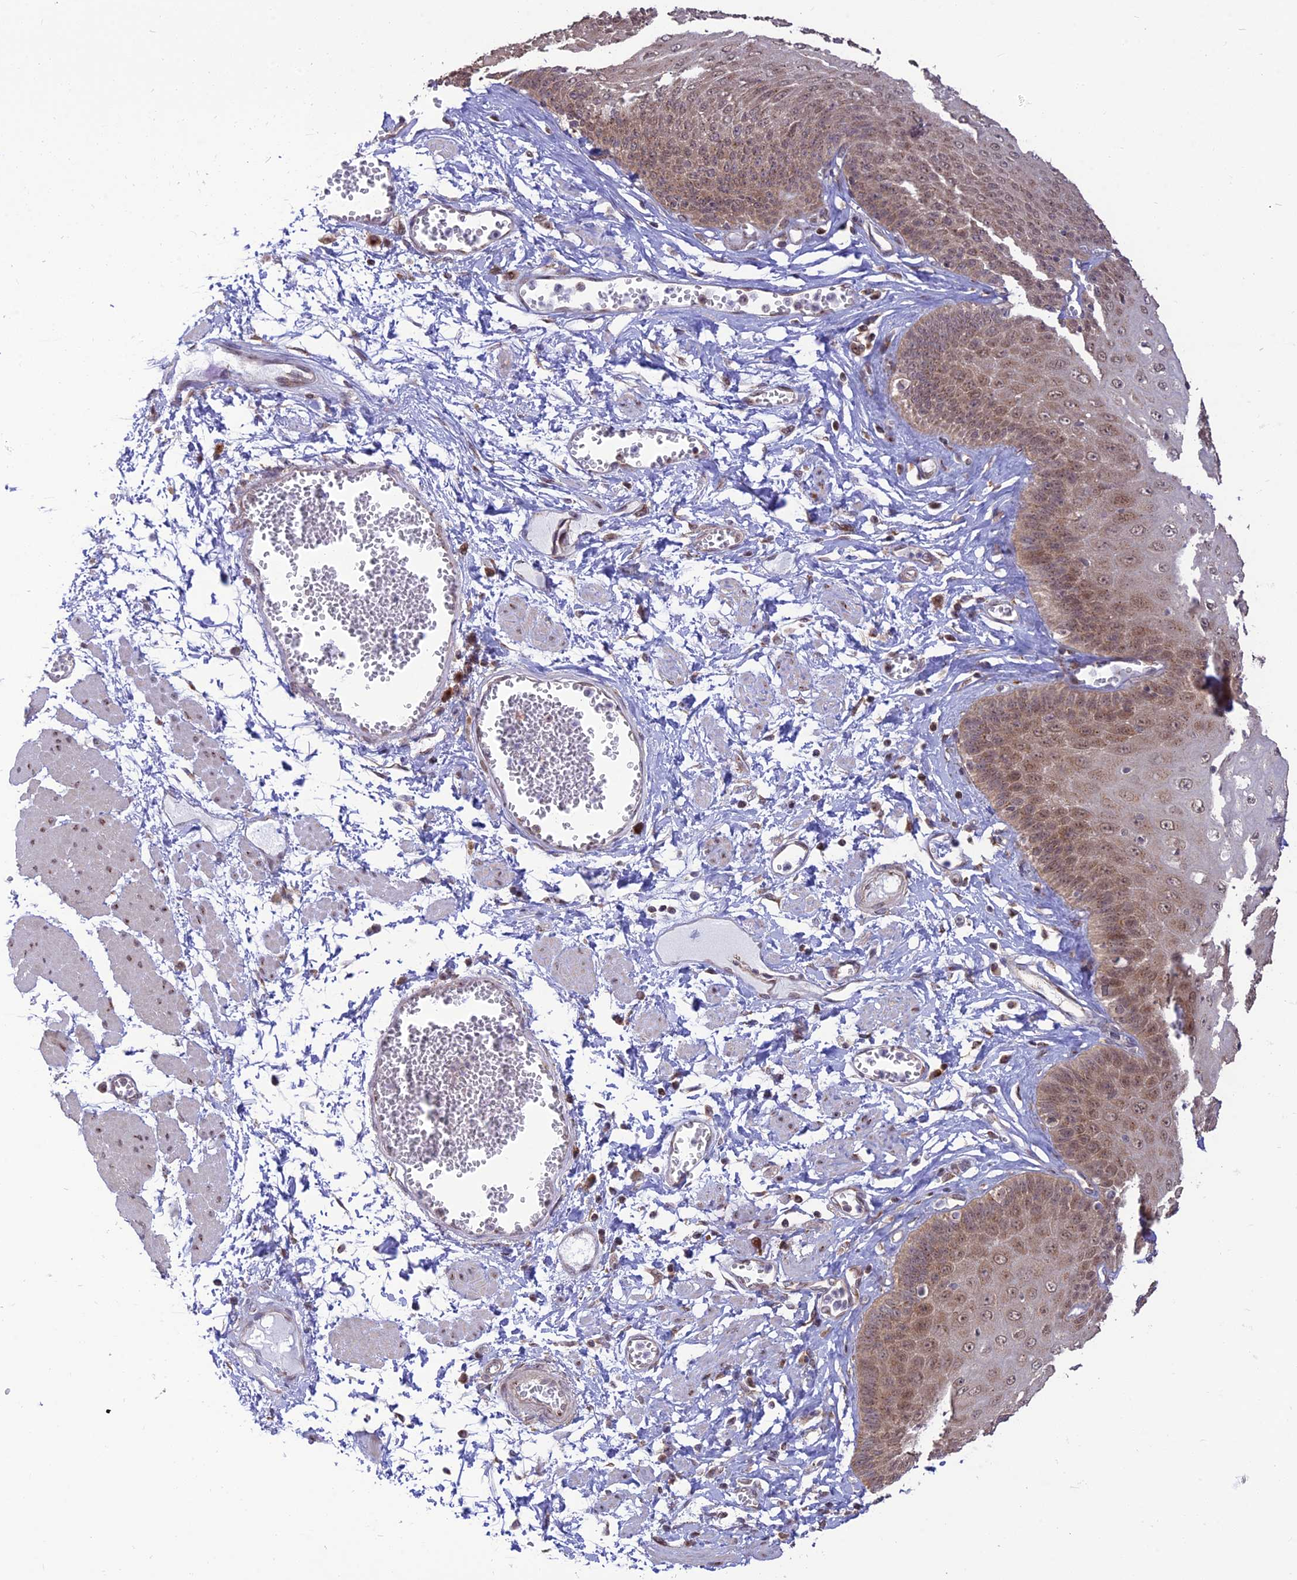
{"staining": {"intensity": "moderate", "quantity": ">75%", "location": "cytoplasmic/membranous"}, "tissue": "esophagus", "cell_type": "Squamous epithelial cells", "image_type": "normal", "snomed": [{"axis": "morphology", "description": "Normal tissue, NOS"}, {"axis": "topography", "description": "Esophagus"}], "caption": "Protein staining of normal esophagus reveals moderate cytoplasmic/membranous positivity in about >75% of squamous epithelial cells.", "gene": "GOLGA3", "patient": {"sex": "male", "age": 60}}